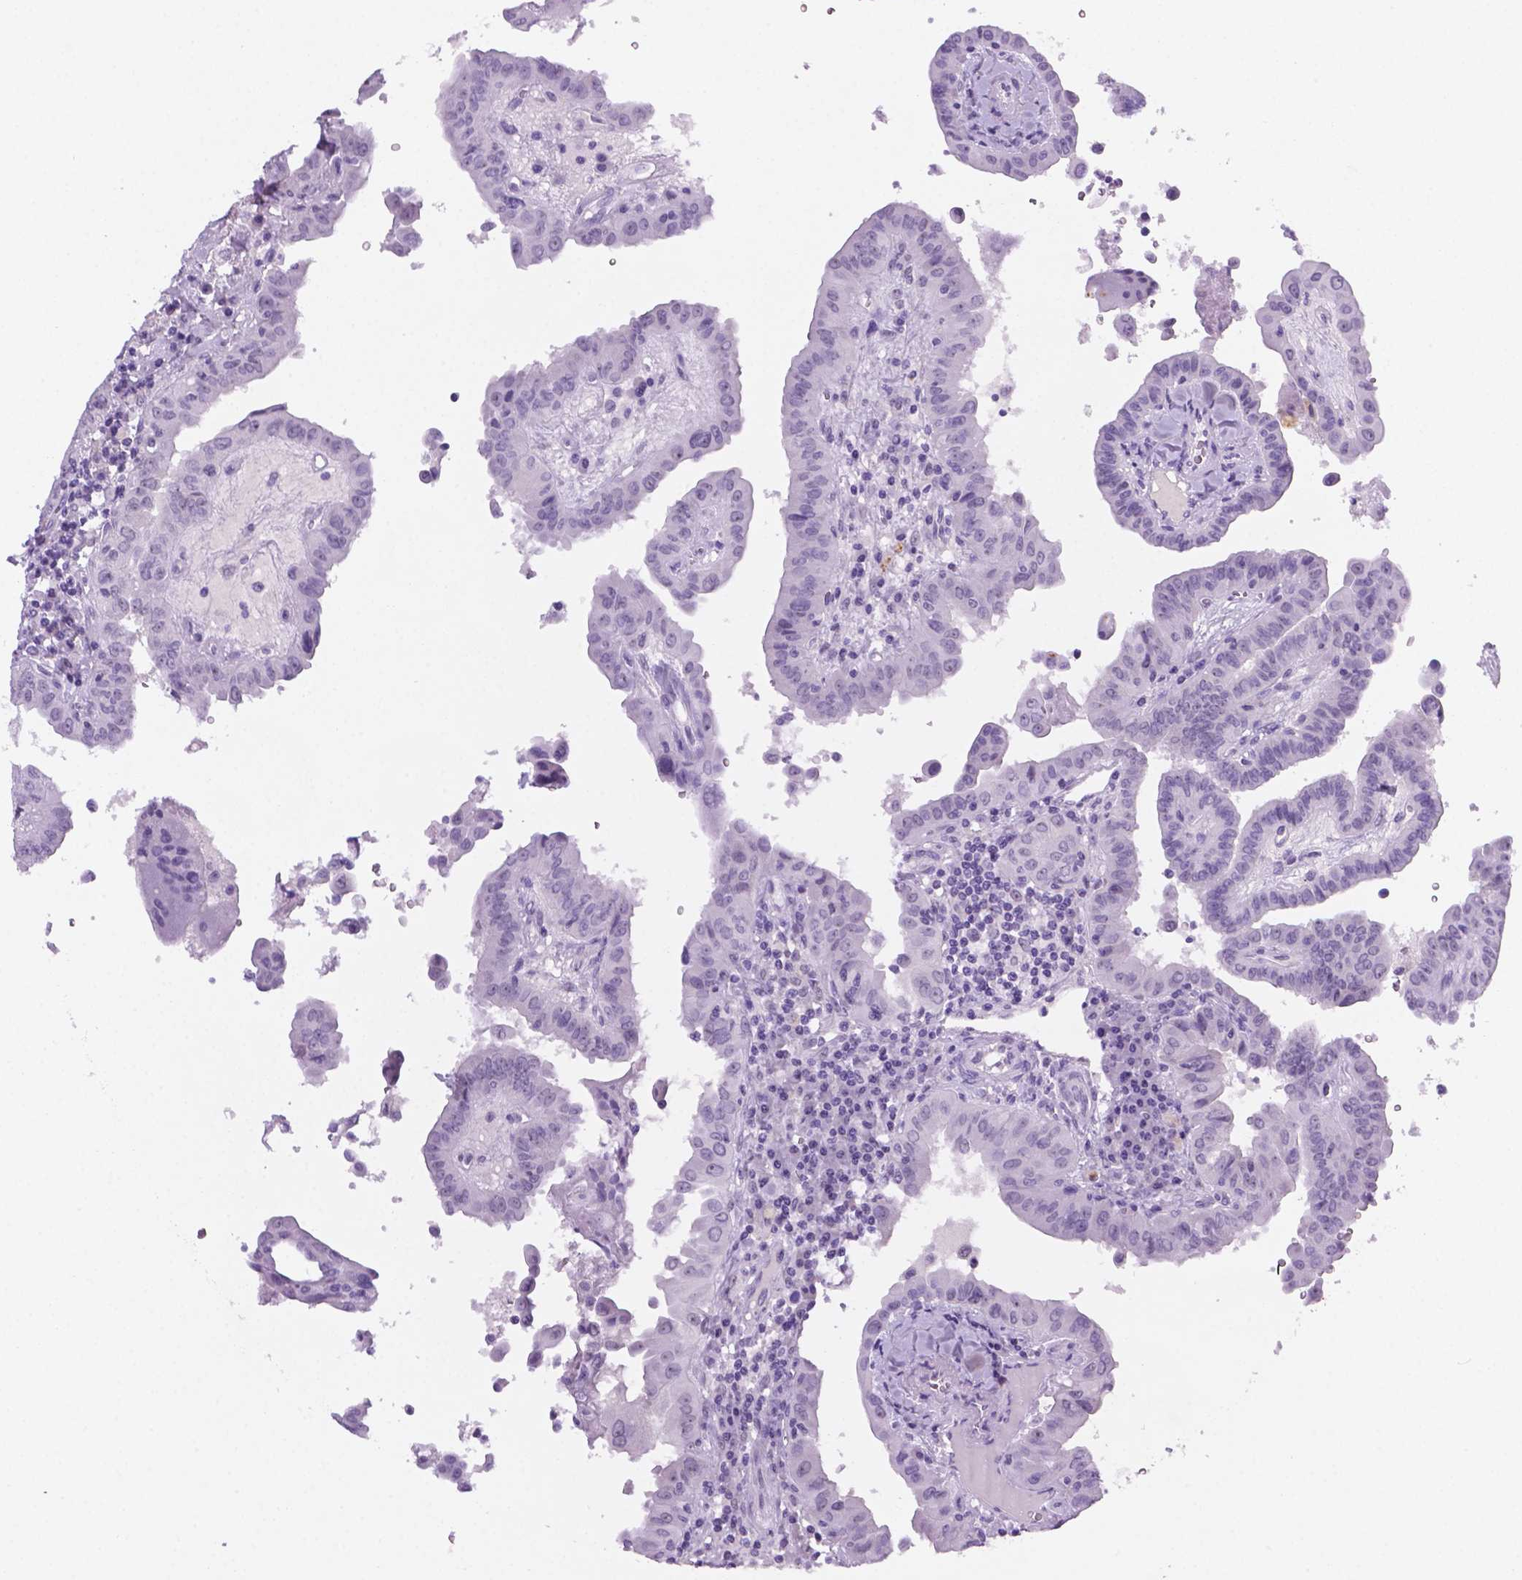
{"staining": {"intensity": "negative", "quantity": "none", "location": "none"}, "tissue": "thyroid cancer", "cell_type": "Tumor cells", "image_type": "cancer", "snomed": [{"axis": "morphology", "description": "Papillary adenocarcinoma, NOS"}, {"axis": "topography", "description": "Thyroid gland"}], "caption": "This is an IHC micrograph of human thyroid papillary adenocarcinoma. There is no staining in tumor cells.", "gene": "C18orf21", "patient": {"sex": "female", "age": 37}}